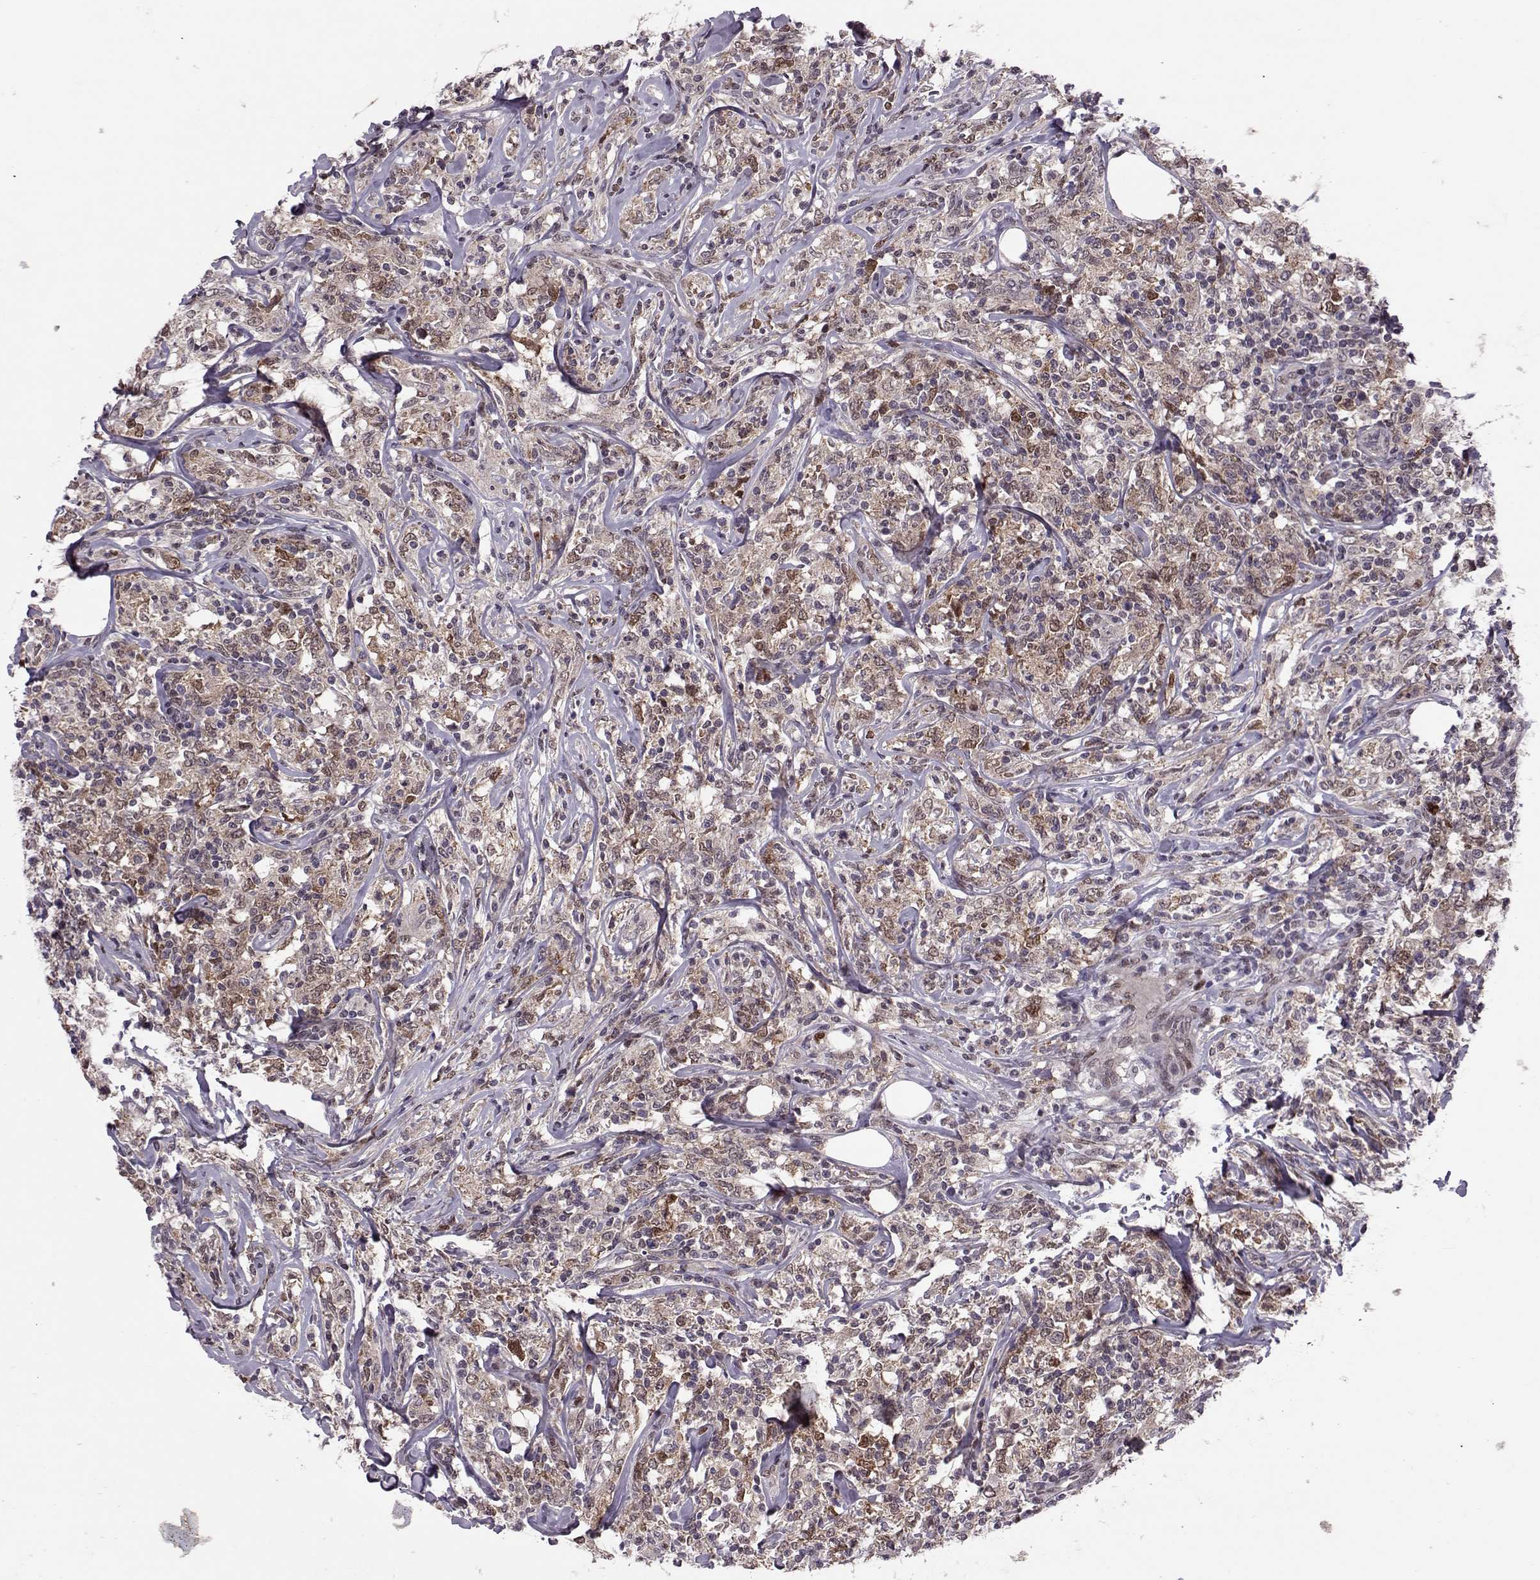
{"staining": {"intensity": "weak", "quantity": "25%-75%", "location": "cytoplasmic/membranous,nuclear"}, "tissue": "lymphoma", "cell_type": "Tumor cells", "image_type": "cancer", "snomed": [{"axis": "morphology", "description": "Malignant lymphoma, non-Hodgkin's type, High grade"}, {"axis": "topography", "description": "Lymph node"}], "caption": "Protein expression analysis of human high-grade malignant lymphoma, non-Hodgkin's type reveals weak cytoplasmic/membranous and nuclear positivity in about 25%-75% of tumor cells. Ihc stains the protein in brown and the nuclei are stained blue.", "gene": "CDK4", "patient": {"sex": "female", "age": 84}}